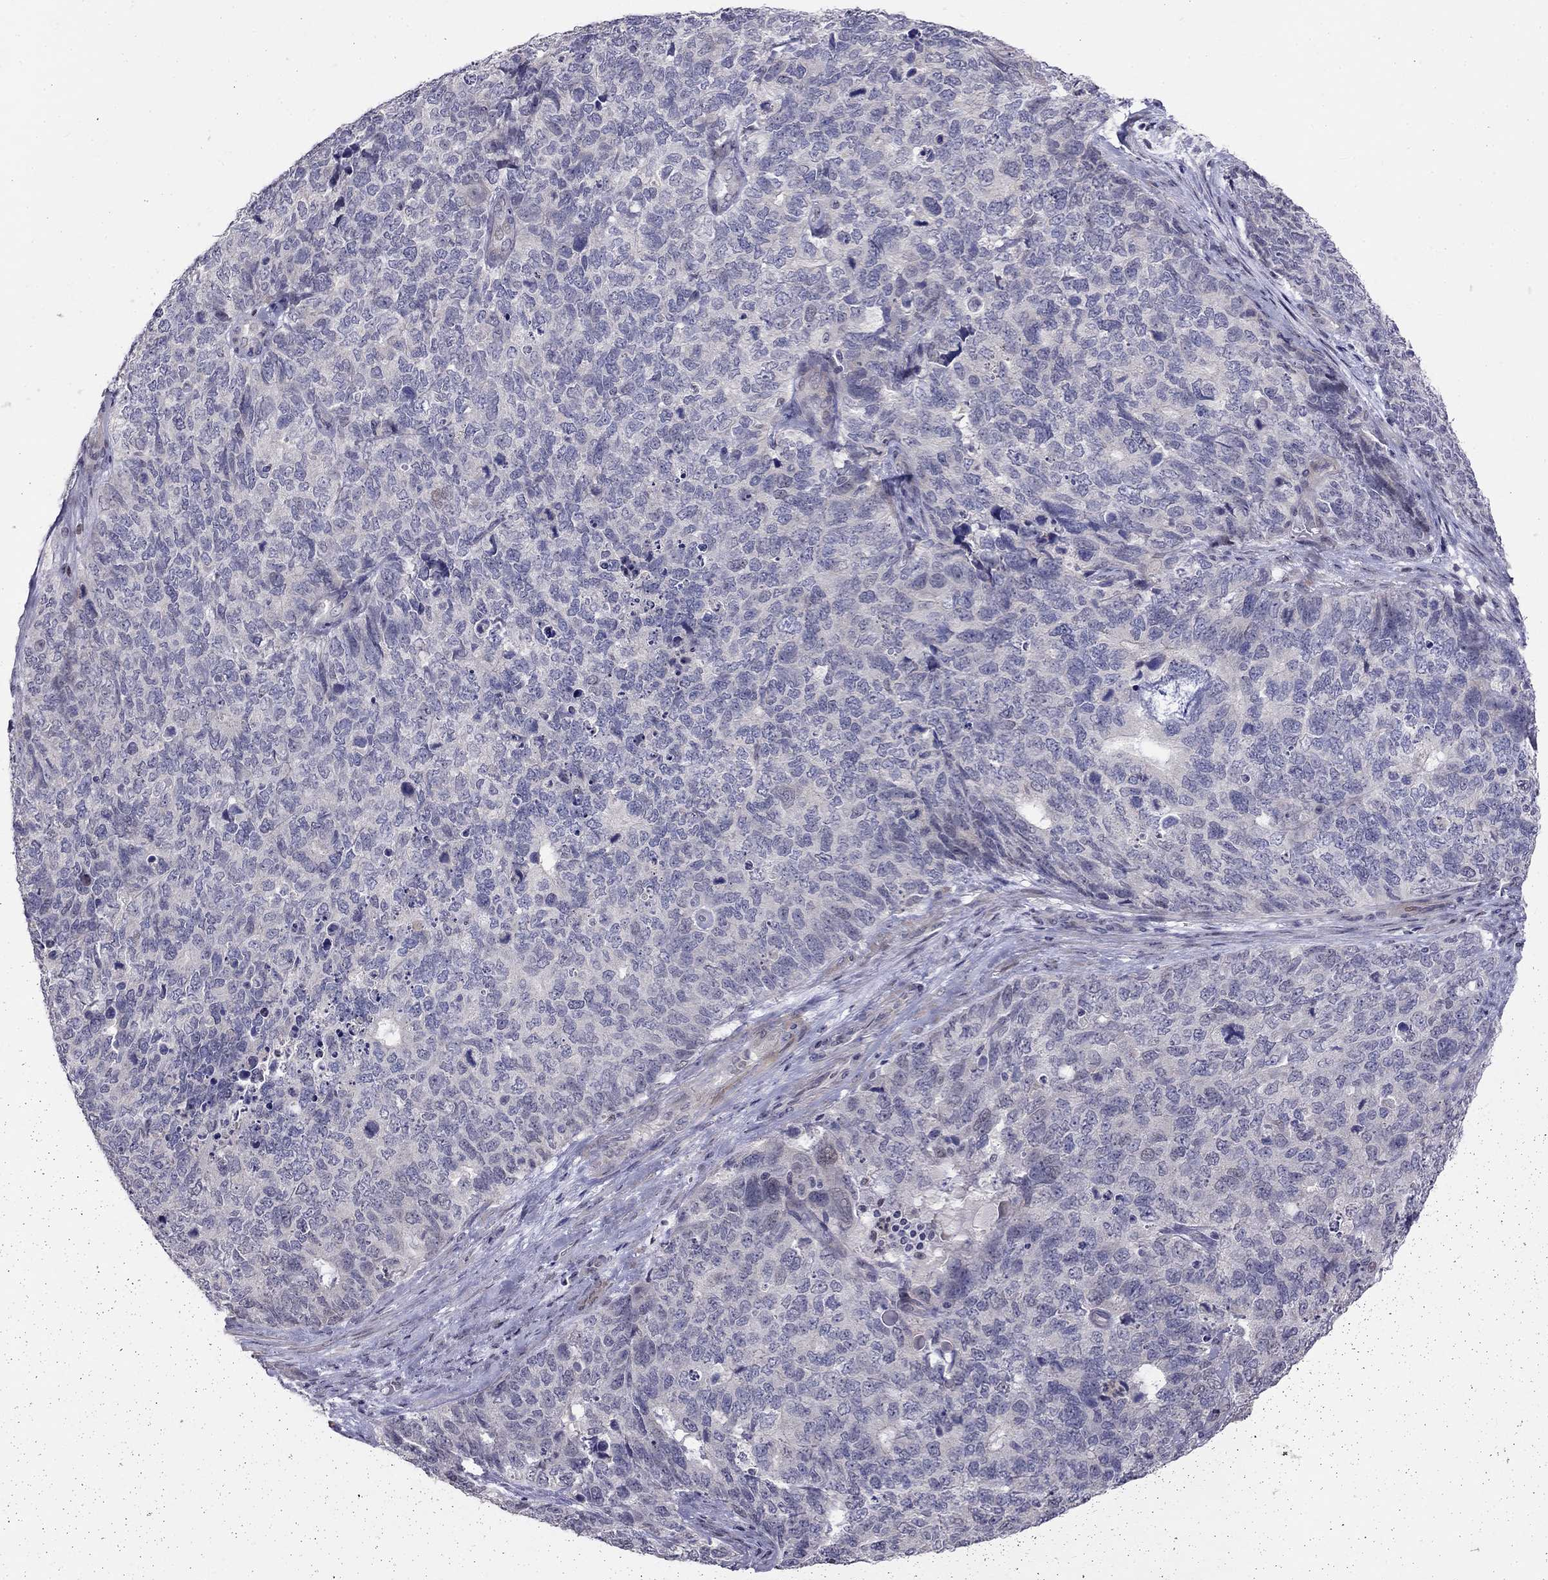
{"staining": {"intensity": "negative", "quantity": "none", "location": "none"}, "tissue": "cervical cancer", "cell_type": "Tumor cells", "image_type": "cancer", "snomed": [{"axis": "morphology", "description": "Squamous cell carcinoma, NOS"}, {"axis": "topography", "description": "Cervix"}], "caption": "The IHC photomicrograph has no significant expression in tumor cells of squamous cell carcinoma (cervical) tissue. (DAB (3,3'-diaminobenzidine) immunohistochemistry (IHC), high magnification).", "gene": "LRRC39", "patient": {"sex": "female", "age": 63}}